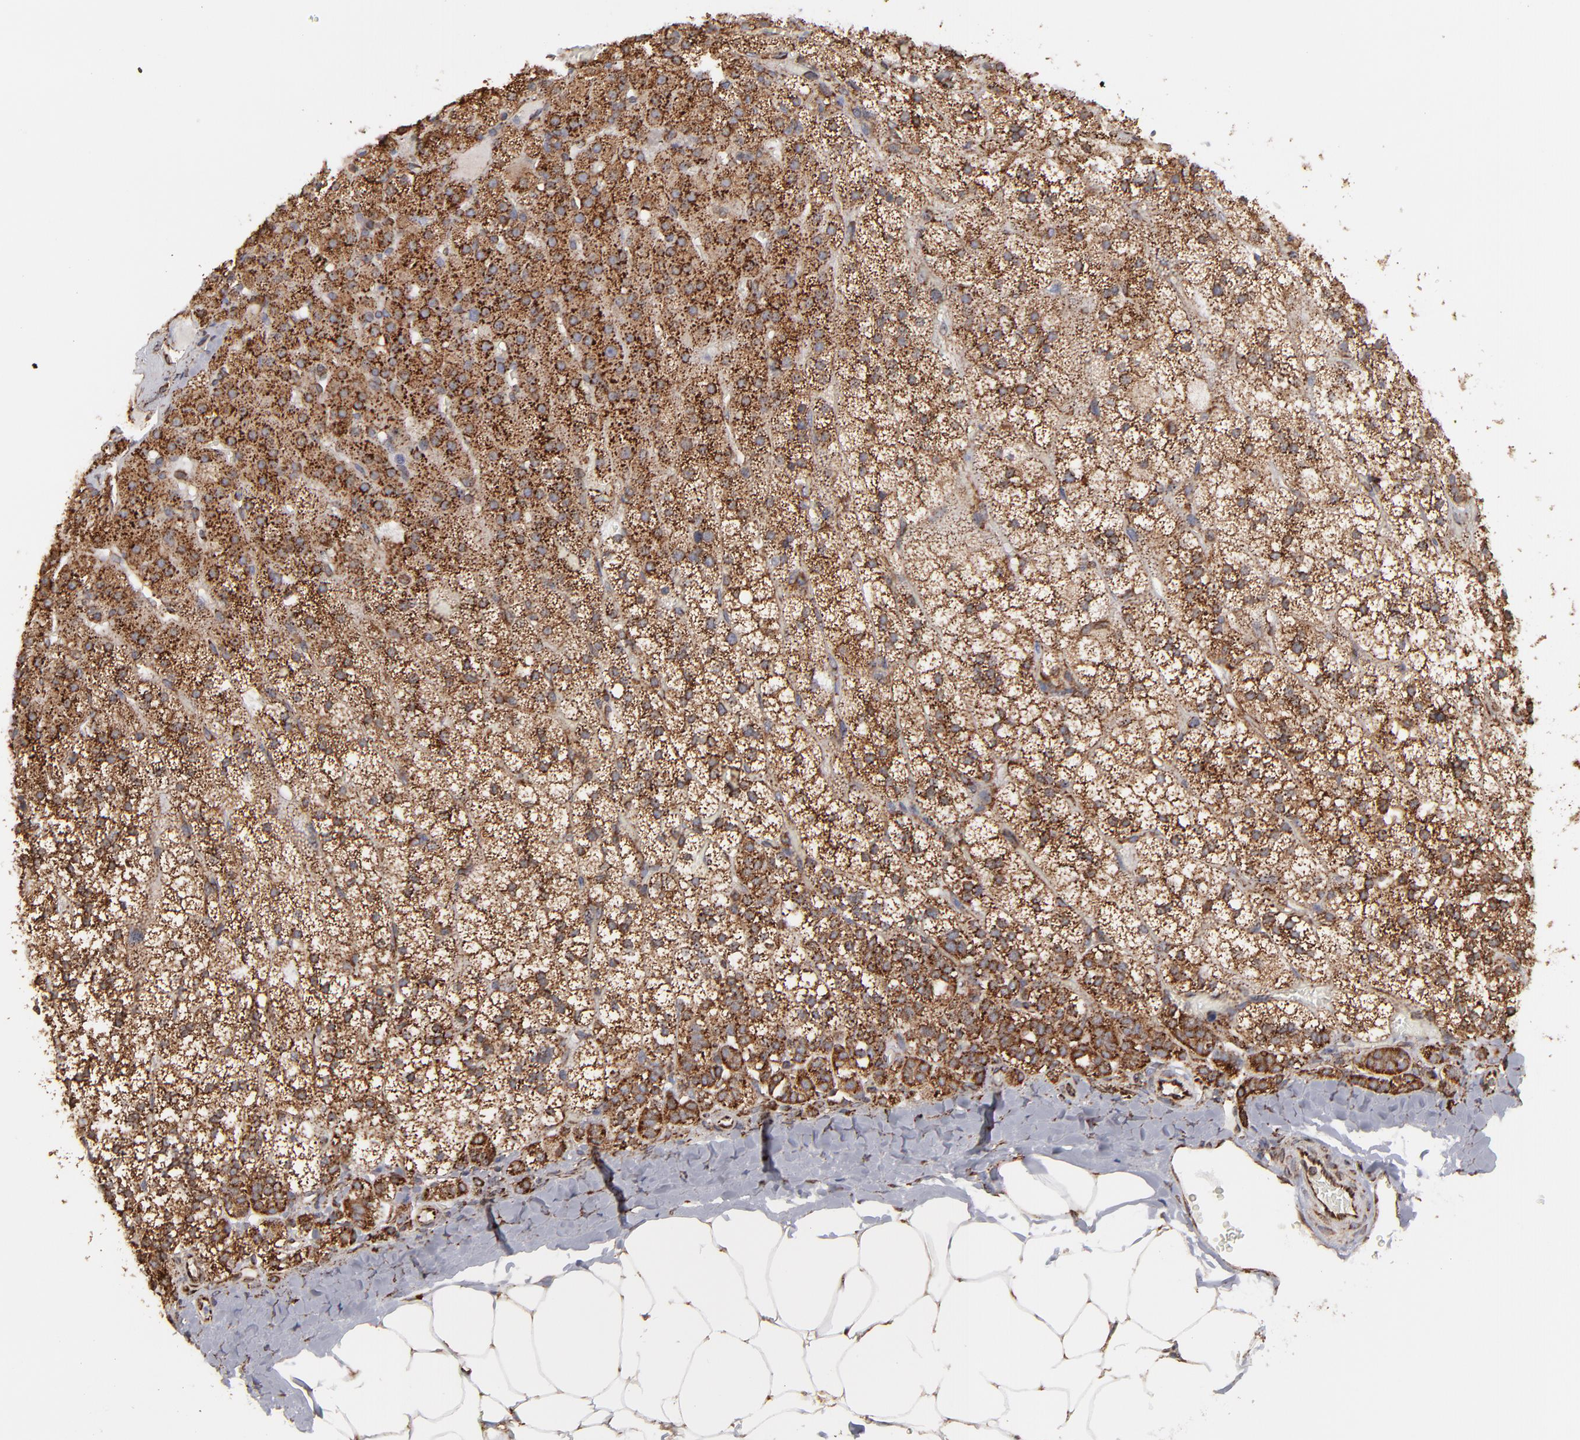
{"staining": {"intensity": "strong", "quantity": ">75%", "location": "cytoplasmic/membranous"}, "tissue": "adrenal gland", "cell_type": "Glandular cells", "image_type": "normal", "snomed": [{"axis": "morphology", "description": "Normal tissue, NOS"}, {"axis": "topography", "description": "Adrenal gland"}], "caption": "An immunohistochemistry (IHC) photomicrograph of unremarkable tissue is shown. Protein staining in brown highlights strong cytoplasmic/membranous positivity in adrenal gland within glandular cells.", "gene": "KTN1", "patient": {"sex": "male", "age": 35}}